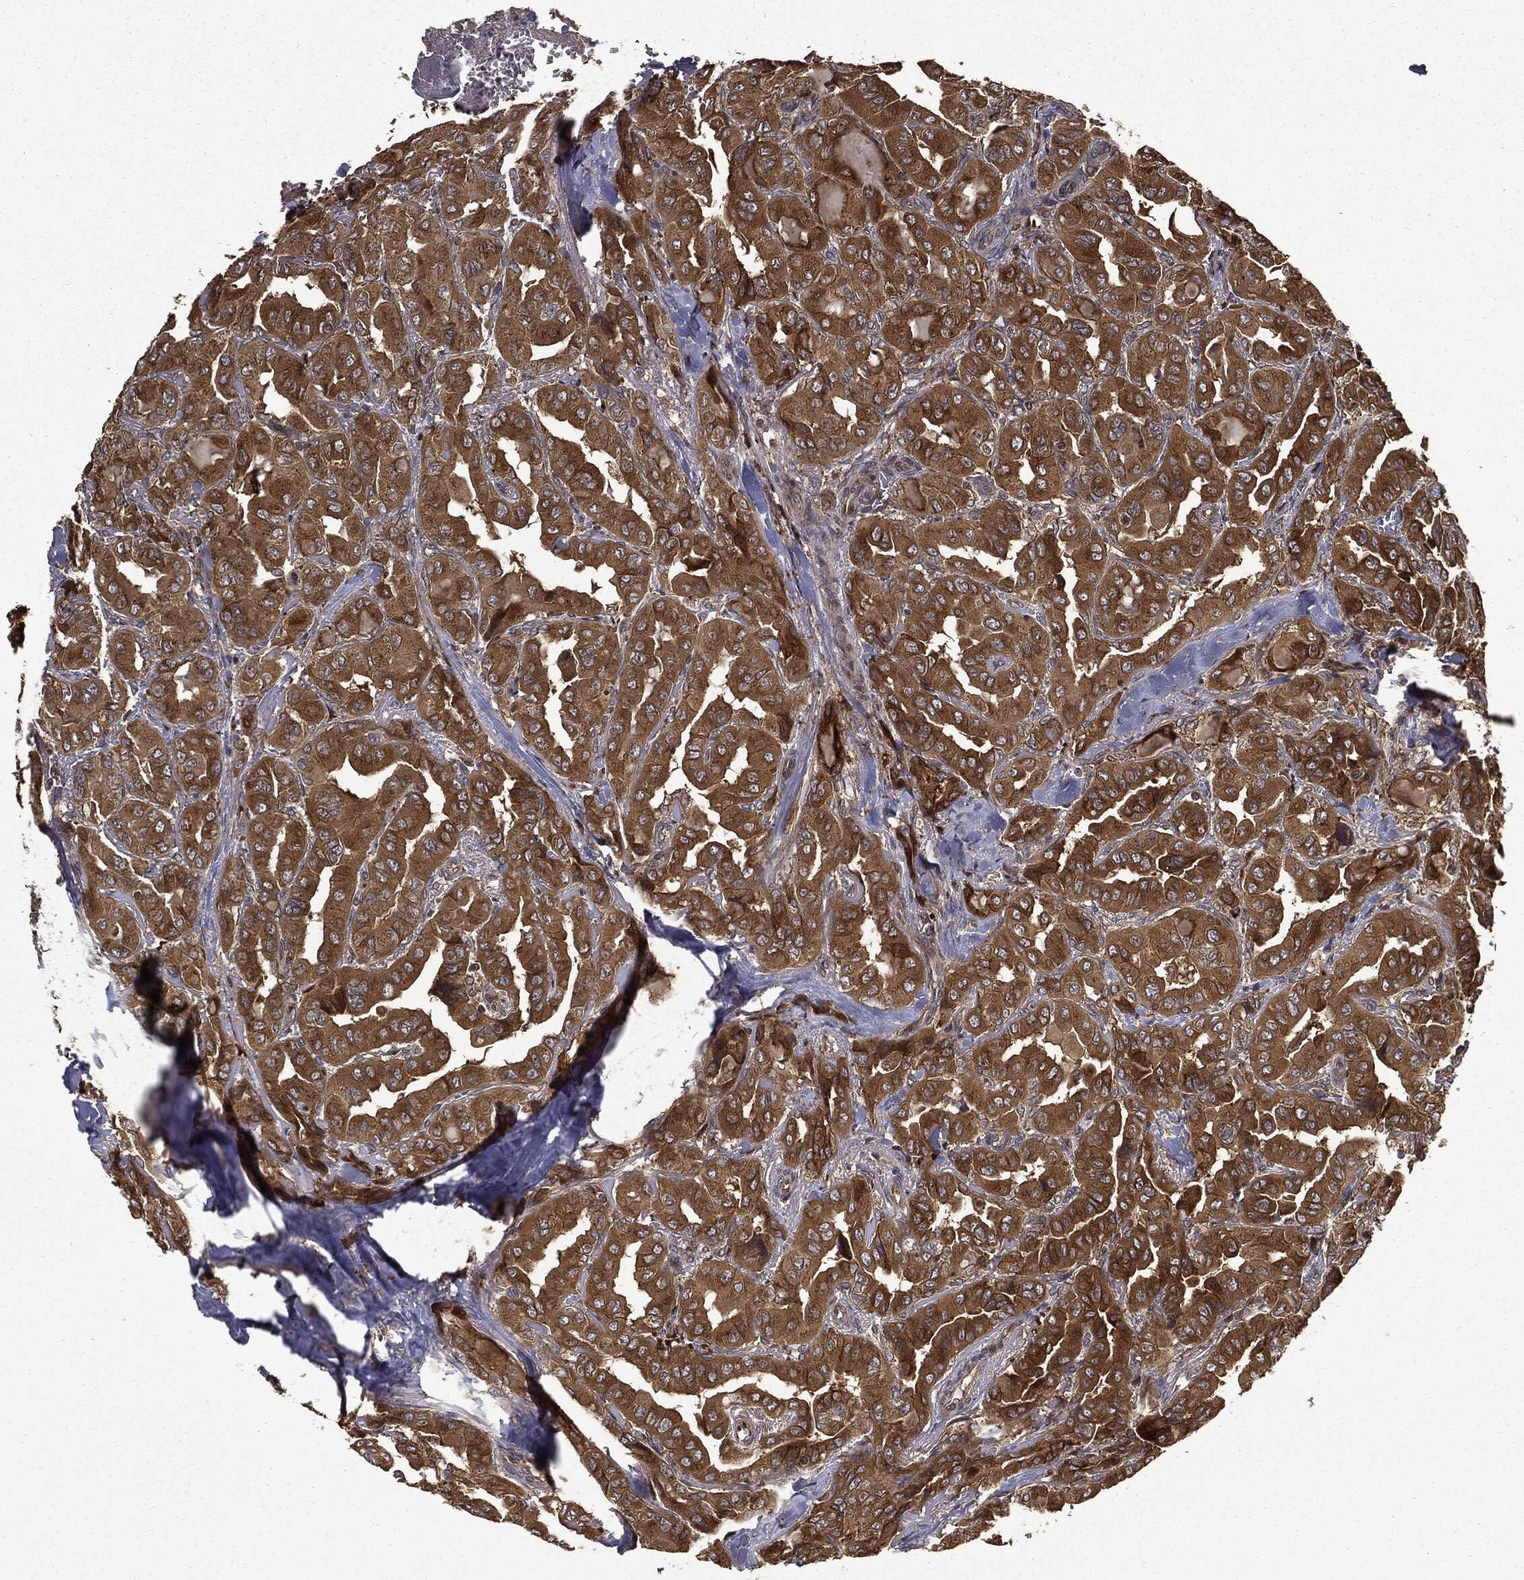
{"staining": {"intensity": "strong", "quantity": ">75%", "location": "cytoplasmic/membranous"}, "tissue": "thyroid cancer", "cell_type": "Tumor cells", "image_type": "cancer", "snomed": [{"axis": "morphology", "description": "Normal tissue, NOS"}, {"axis": "morphology", "description": "Papillary adenocarcinoma, NOS"}, {"axis": "topography", "description": "Thyroid gland"}], "caption": "The immunohistochemical stain shows strong cytoplasmic/membranous staining in tumor cells of thyroid cancer tissue. (Brightfield microscopy of DAB IHC at high magnification).", "gene": "HTT", "patient": {"sex": "female", "age": 66}}